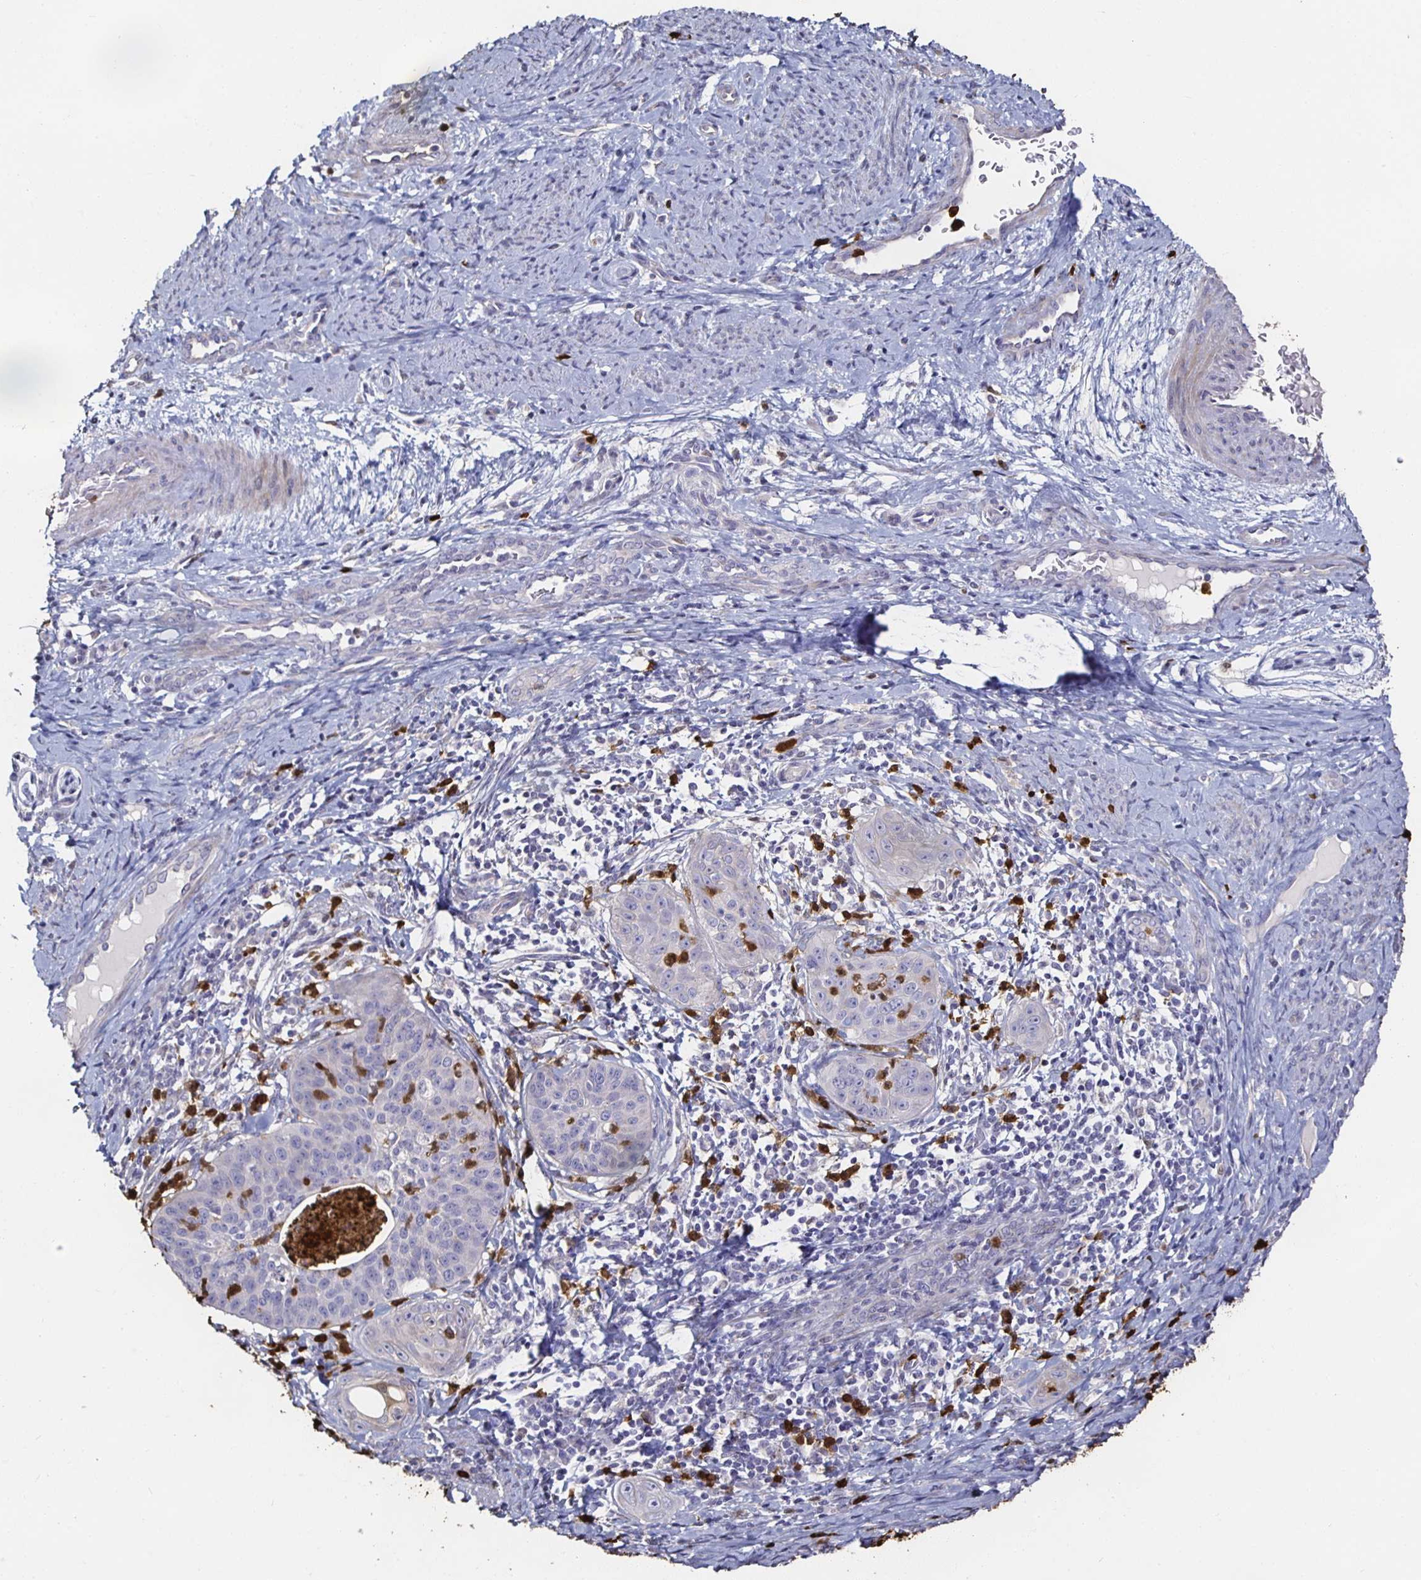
{"staining": {"intensity": "negative", "quantity": "none", "location": "none"}, "tissue": "cervical cancer", "cell_type": "Tumor cells", "image_type": "cancer", "snomed": [{"axis": "morphology", "description": "Squamous cell carcinoma, NOS"}, {"axis": "topography", "description": "Cervix"}], "caption": "This is a histopathology image of immunohistochemistry staining of cervical cancer, which shows no positivity in tumor cells.", "gene": "TLR4", "patient": {"sex": "female", "age": 30}}